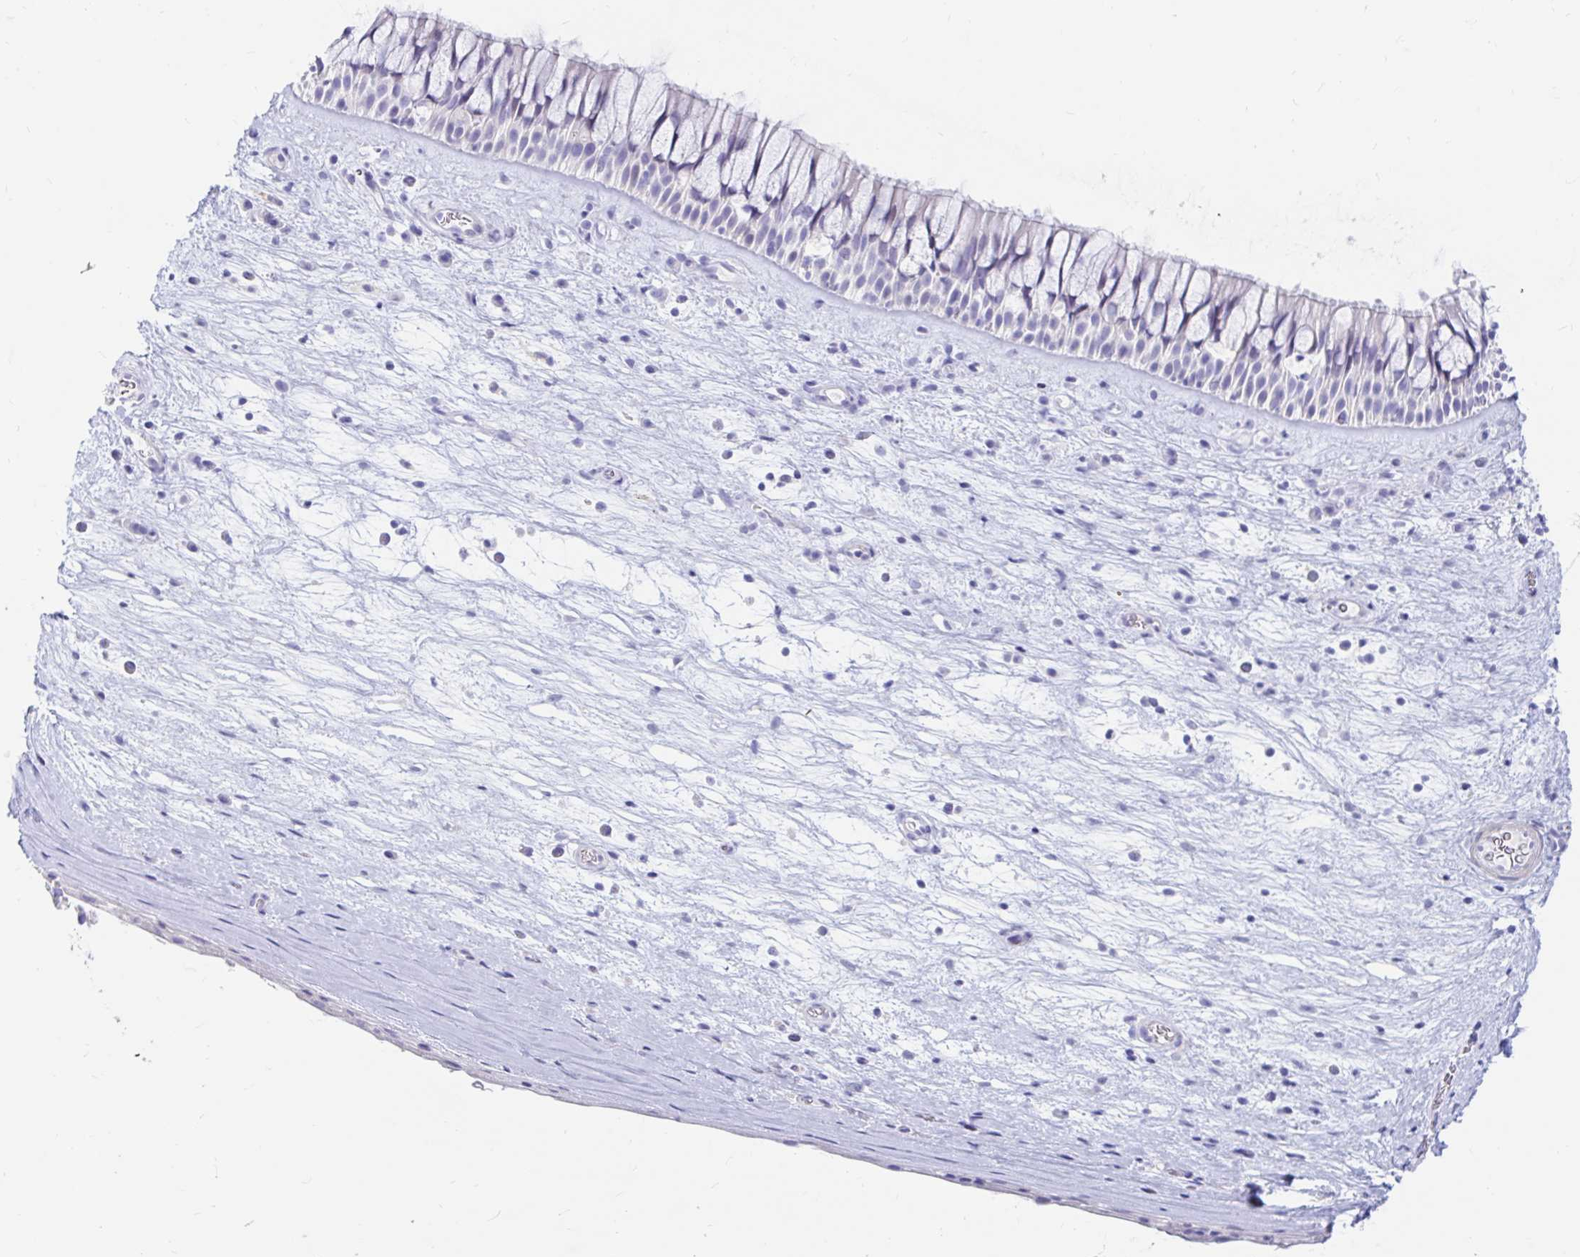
{"staining": {"intensity": "negative", "quantity": "none", "location": "none"}, "tissue": "nasopharynx", "cell_type": "Respiratory epithelial cells", "image_type": "normal", "snomed": [{"axis": "morphology", "description": "Normal tissue, NOS"}, {"axis": "topography", "description": "Nasopharynx"}], "caption": "The micrograph shows no staining of respiratory epithelial cells in unremarkable nasopharynx. (DAB (3,3'-diaminobenzidine) immunohistochemistry (IHC), high magnification).", "gene": "PPP1R1B", "patient": {"sex": "male", "age": 74}}